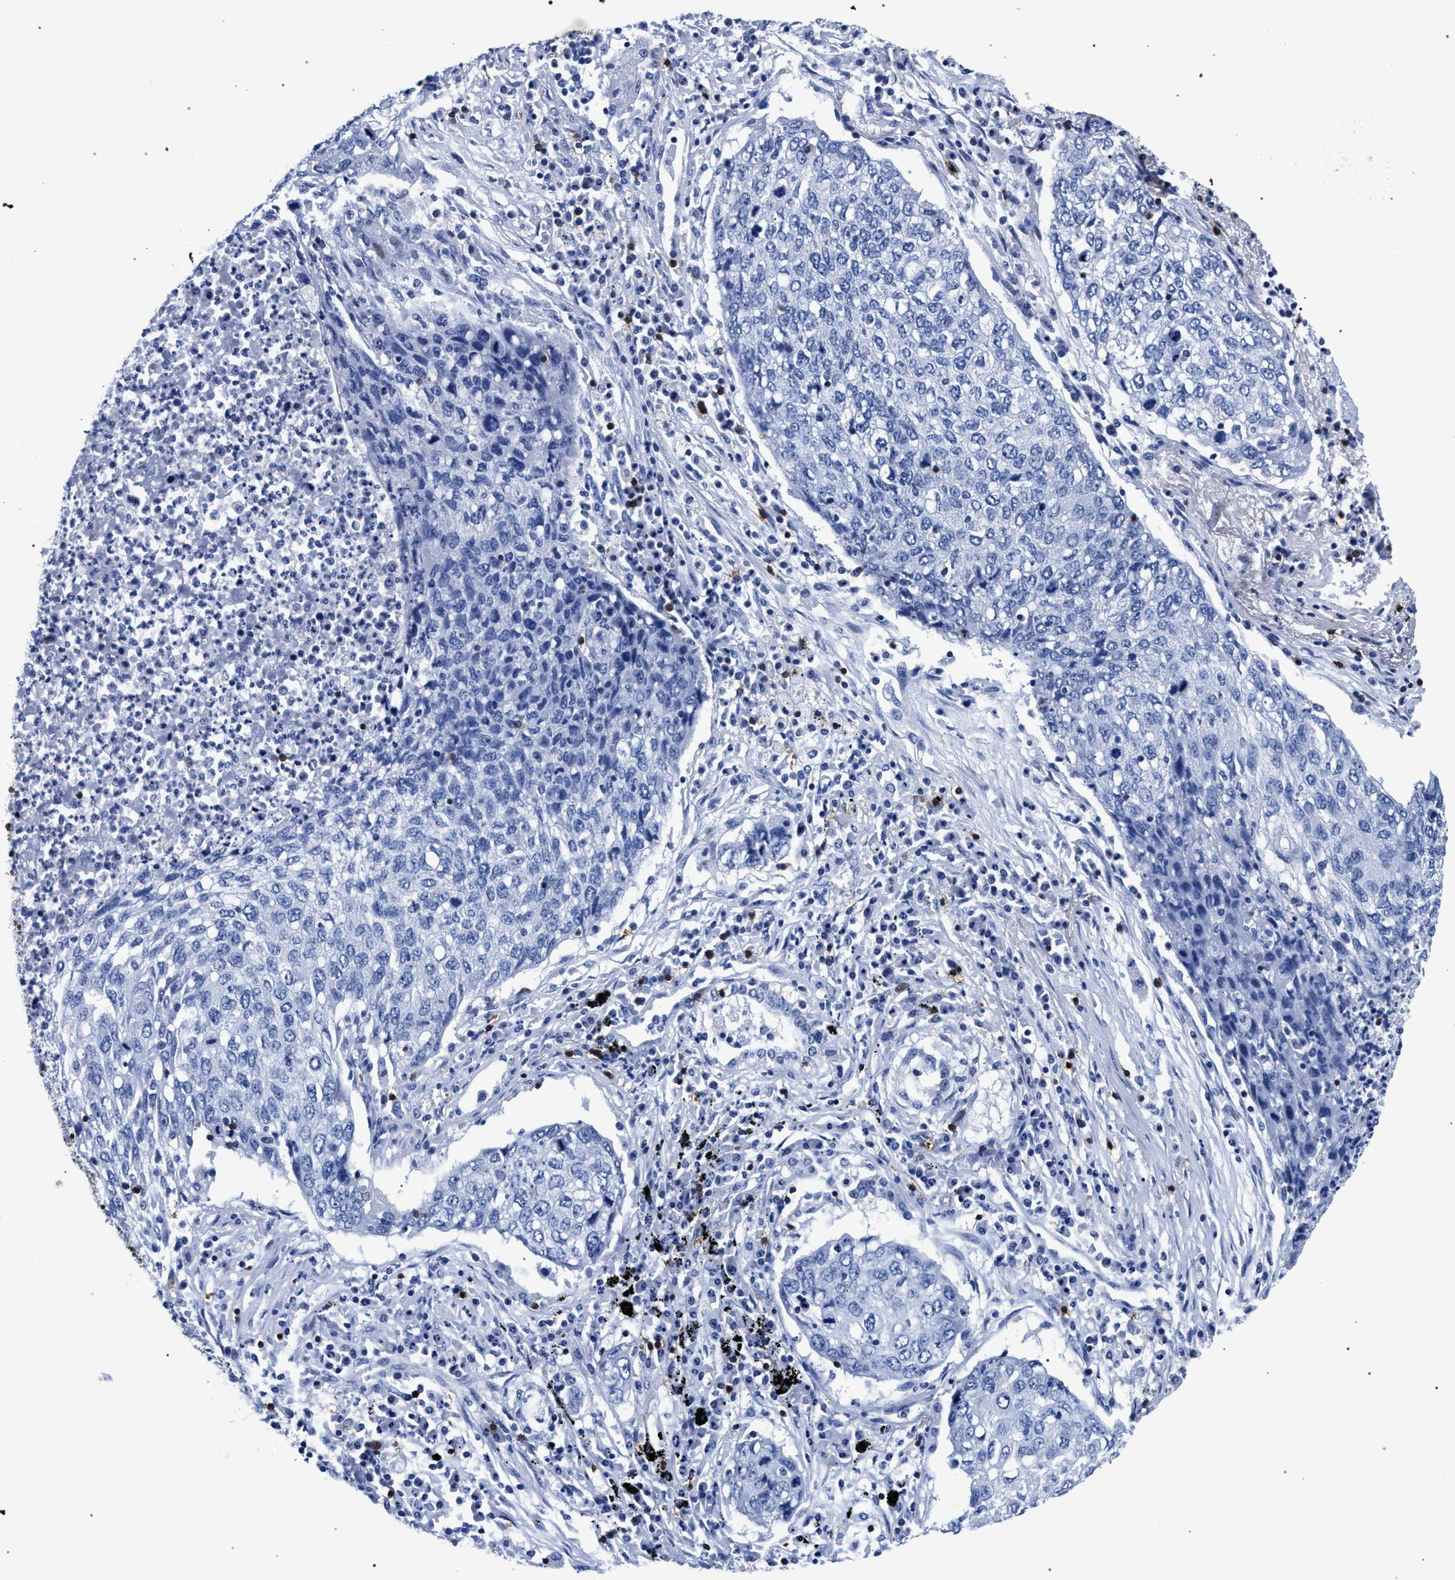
{"staining": {"intensity": "negative", "quantity": "none", "location": "none"}, "tissue": "lung cancer", "cell_type": "Tumor cells", "image_type": "cancer", "snomed": [{"axis": "morphology", "description": "Squamous cell carcinoma, NOS"}, {"axis": "topography", "description": "Lung"}], "caption": "Immunohistochemistry of lung cancer demonstrates no expression in tumor cells.", "gene": "KLRK1", "patient": {"sex": "female", "age": 63}}